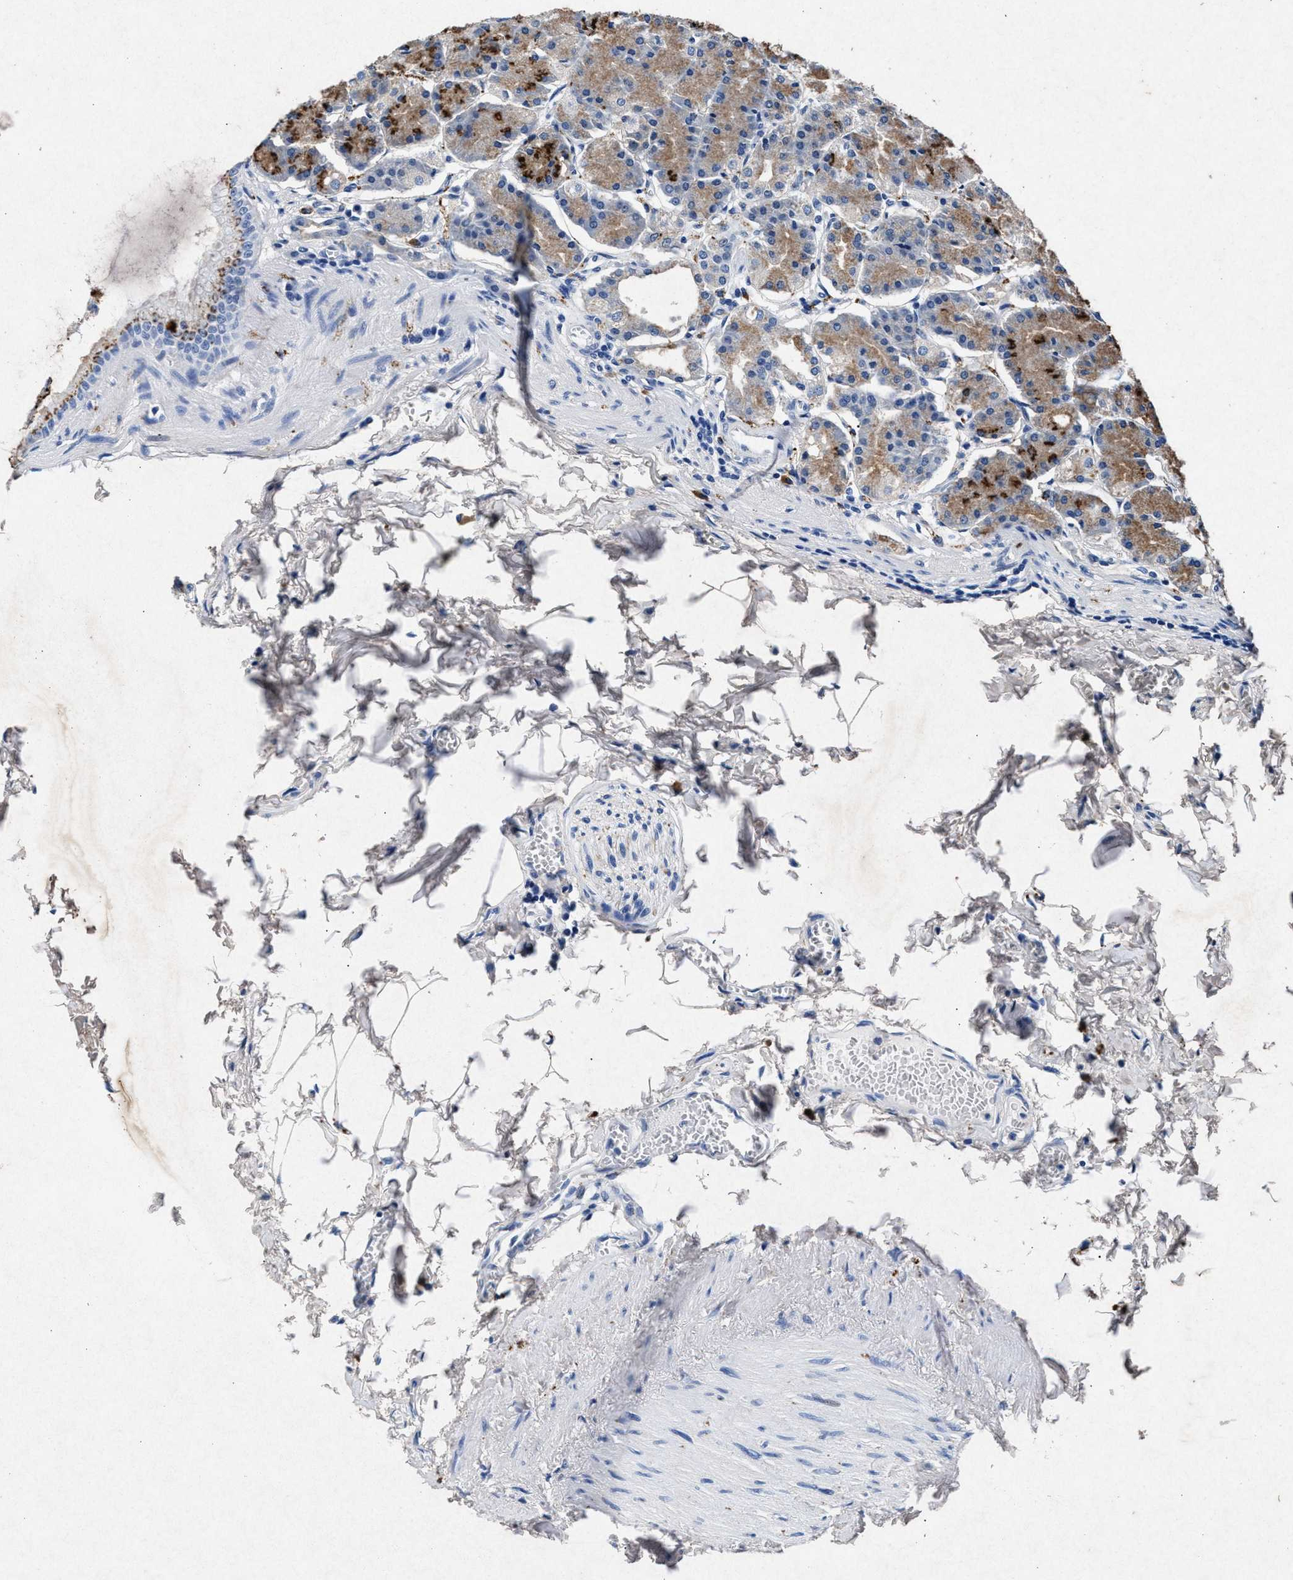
{"staining": {"intensity": "moderate", "quantity": "25%-75%", "location": "cytoplasmic/membranous"}, "tissue": "stomach", "cell_type": "Glandular cells", "image_type": "normal", "snomed": [{"axis": "morphology", "description": "Normal tissue, NOS"}, {"axis": "topography", "description": "Stomach, lower"}], "caption": "A histopathology image of stomach stained for a protein exhibits moderate cytoplasmic/membranous brown staining in glandular cells. The staining was performed using DAB (3,3'-diaminobenzidine), with brown indicating positive protein expression. Nuclei are stained blue with hematoxylin.", "gene": "MAP6", "patient": {"sex": "male", "age": 71}}